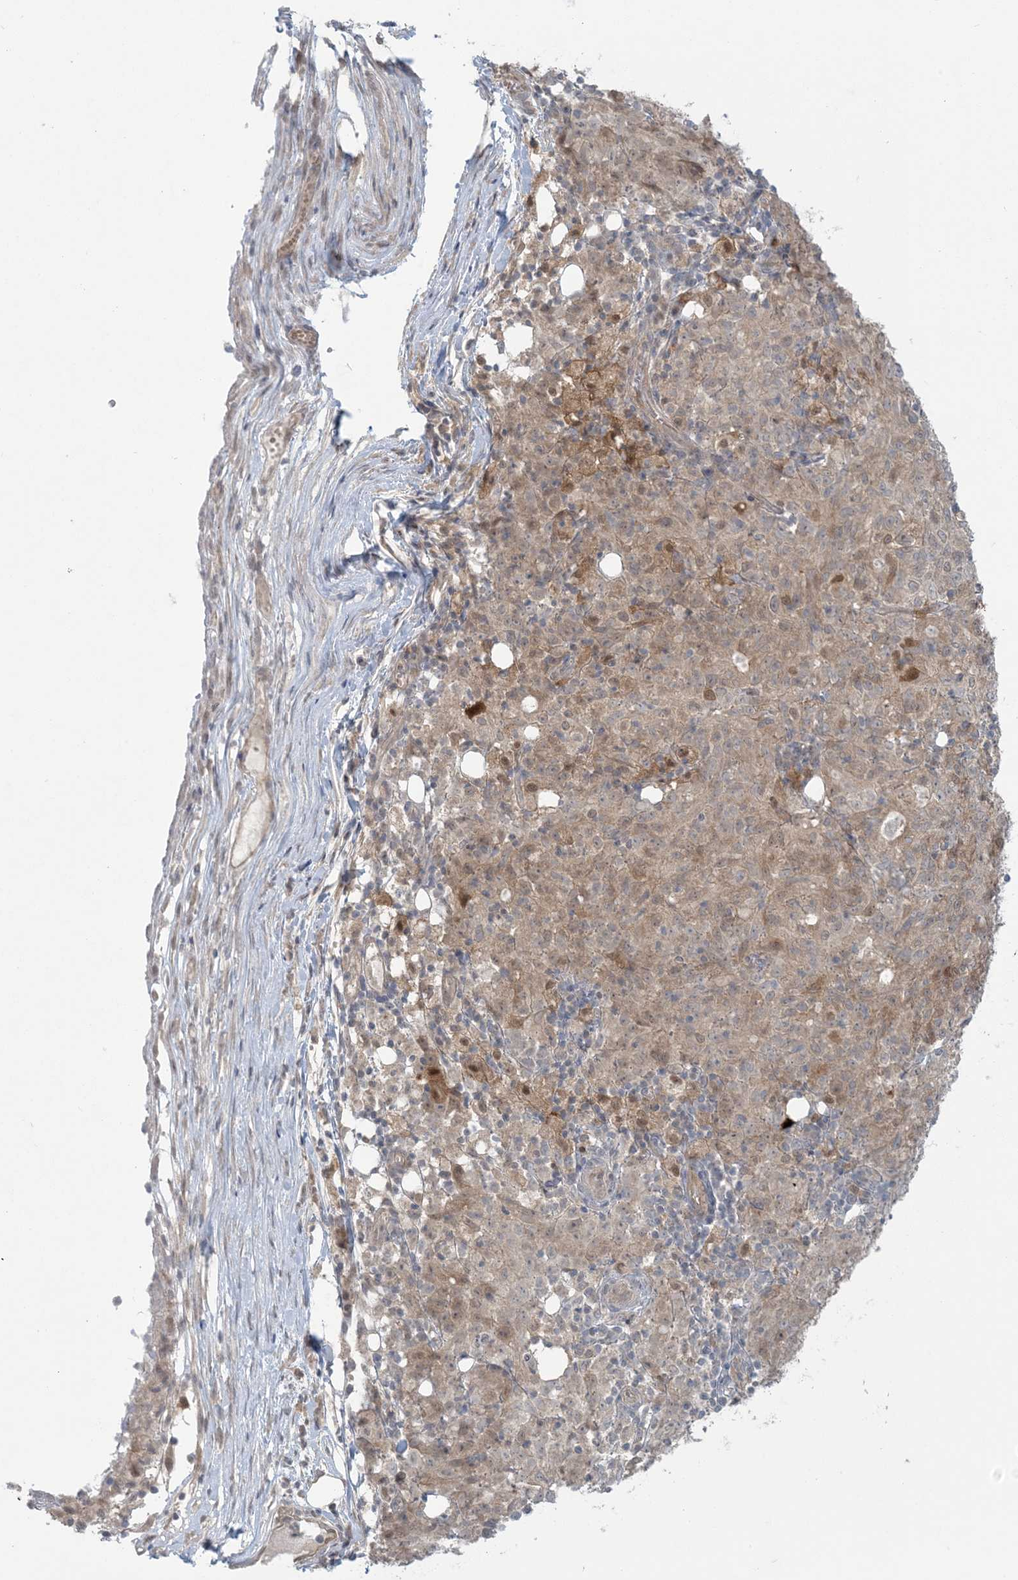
{"staining": {"intensity": "moderate", "quantity": ">75%", "location": "cytoplasmic/membranous"}, "tissue": "ovarian cancer", "cell_type": "Tumor cells", "image_type": "cancer", "snomed": [{"axis": "morphology", "description": "Carcinoma, endometroid"}, {"axis": "topography", "description": "Ovary"}], "caption": "IHC staining of ovarian cancer, which shows medium levels of moderate cytoplasmic/membranous staining in approximately >75% of tumor cells indicating moderate cytoplasmic/membranous protein expression. The staining was performed using DAB (3,3'-diaminobenzidine) (brown) for protein detection and nuclei were counterstained in hematoxylin (blue).", "gene": "NRBP2", "patient": {"sex": "female", "age": 42}}